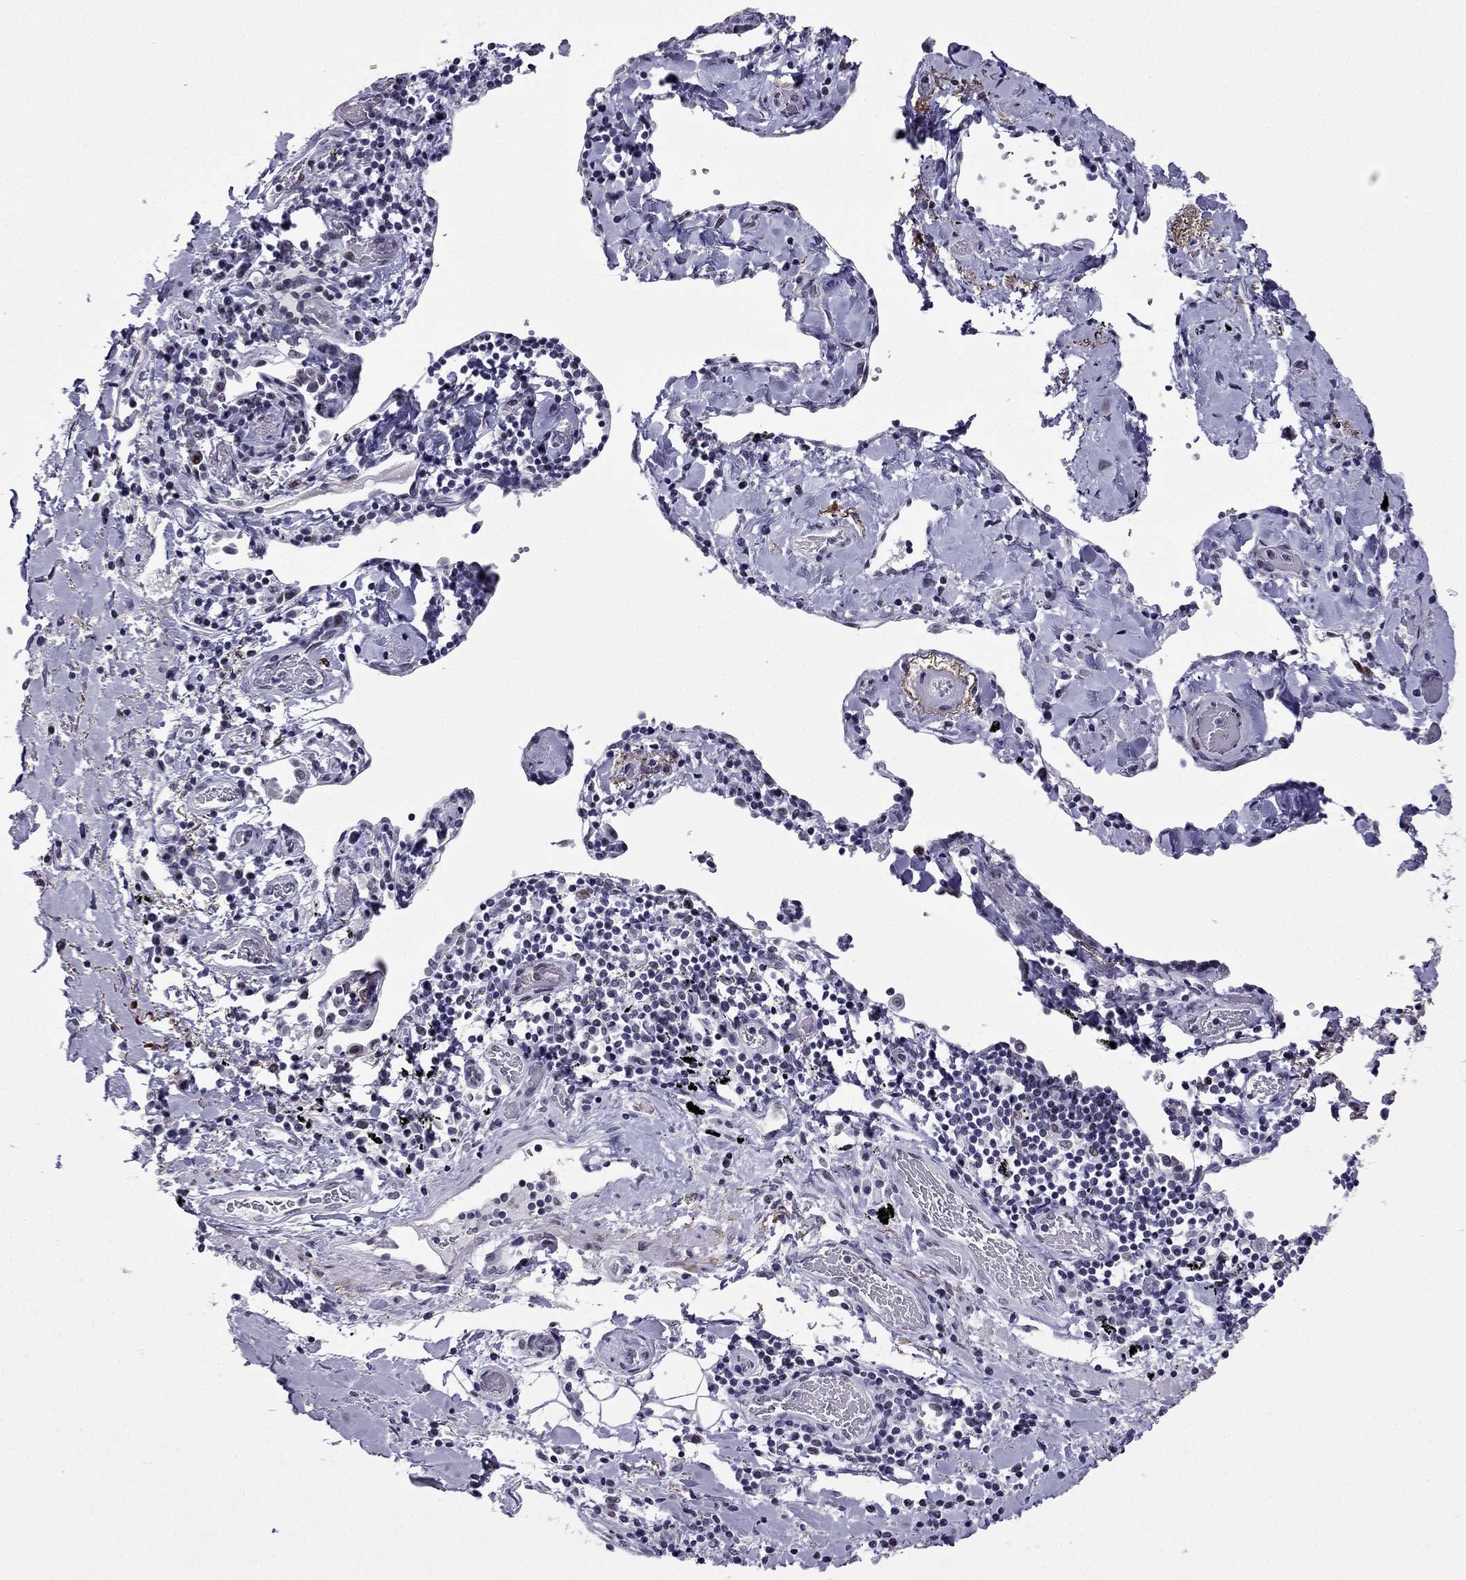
{"staining": {"intensity": "negative", "quantity": "none", "location": "none"}, "tissue": "lung cancer", "cell_type": "Tumor cells", "image_type": "cancer", "snomed": [{"axis": "morphology", "description": "Squamous cell carcinoma, NOS"}, {"axis": "topography", "description": "Lung"}], "caption": "Immunohistochemistry photomicrograph of lung cancer stained for a protein (brown), which reveals no expression in tumor cells.", "gene": "MYLK3", "patient": {"sex": "male", "age": 57}}